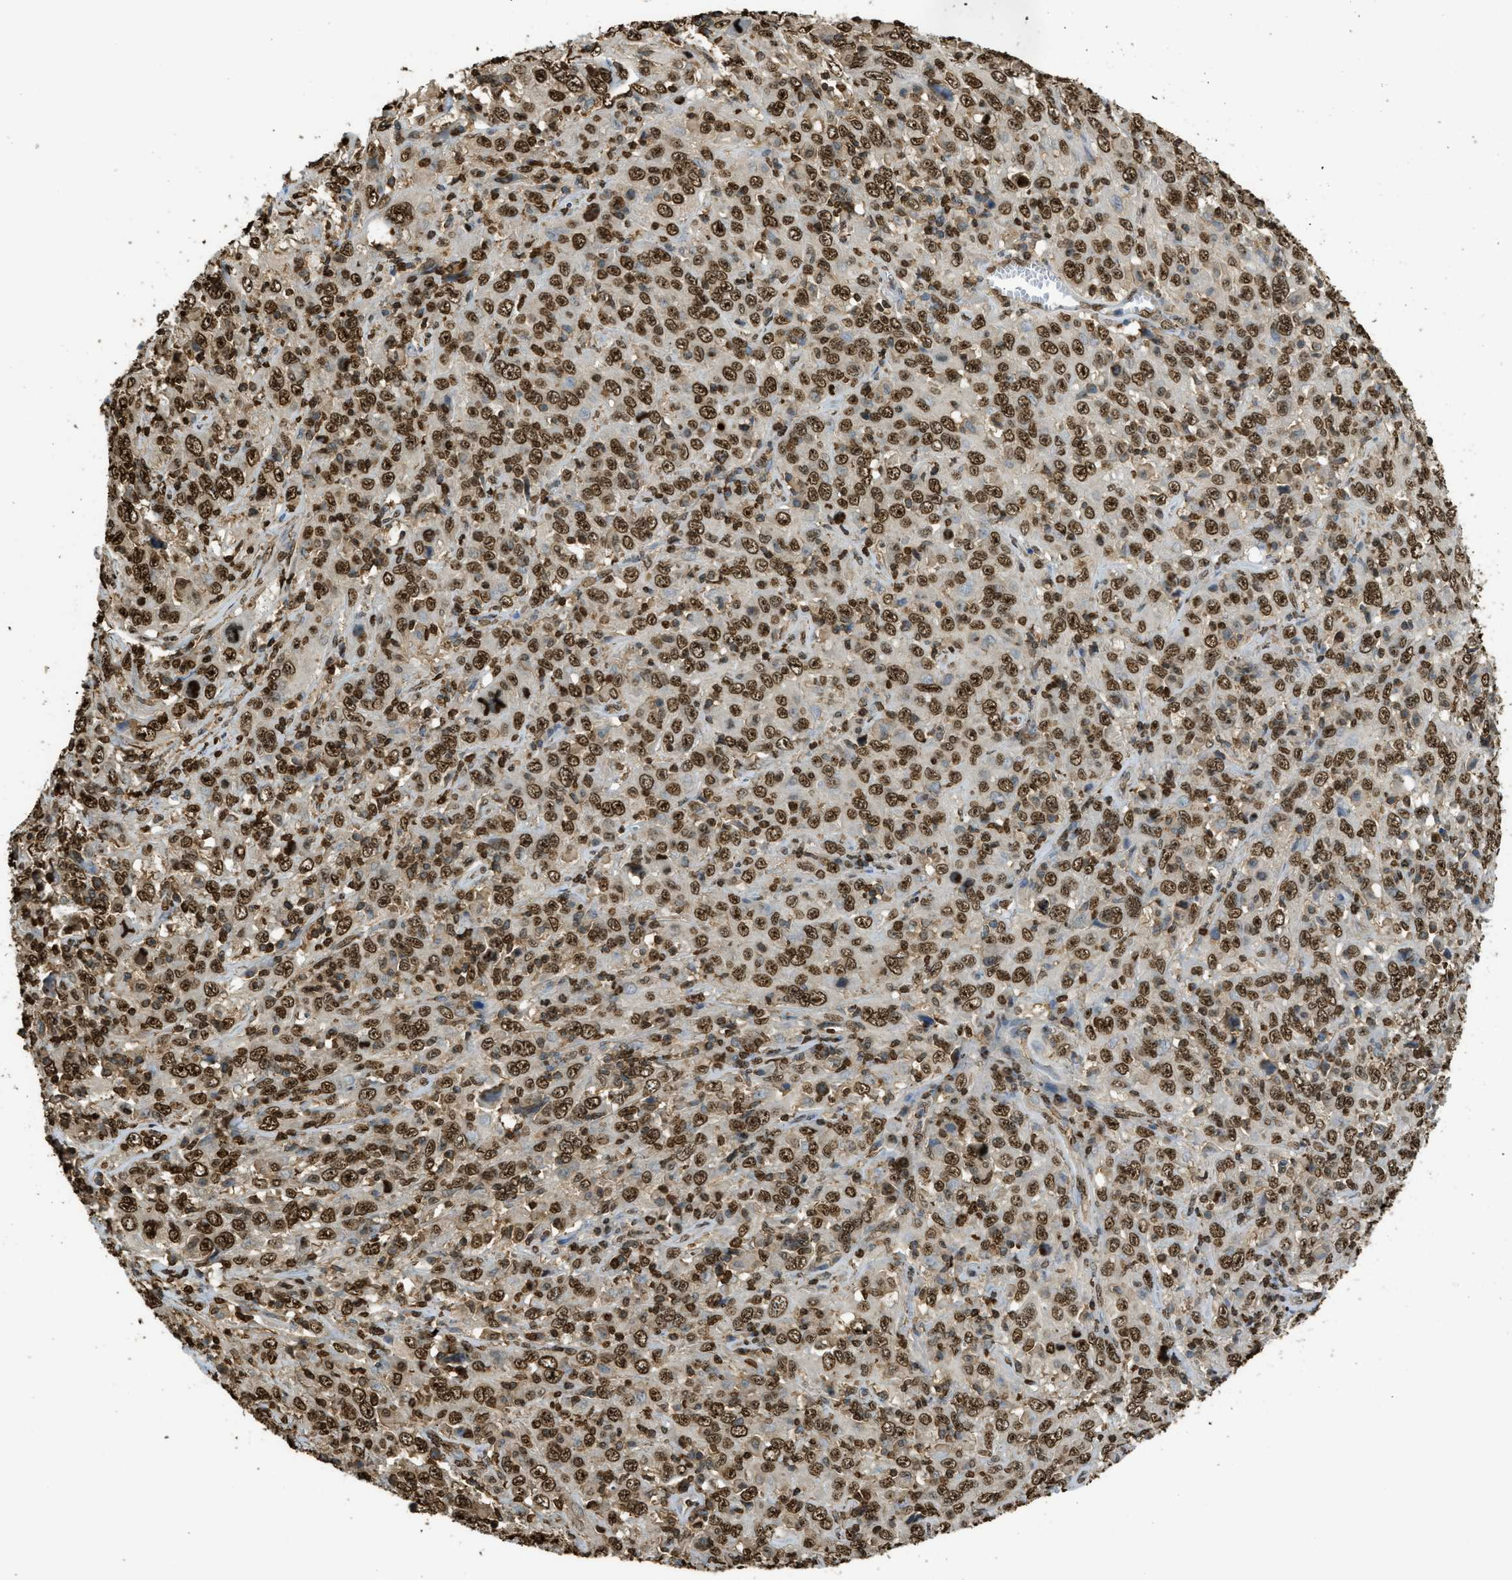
{"staining": {"intensity": "strong", "quantity": ">75%", "location": "nuclear"}, "tissue": "cervical cancer", "cell_type": "Tumor cells", "image_type": "cancer", "snomed": [{"axis": "morphology", "description": "Squamous cell carcinoma, NOS"}, {"axis": "topography", "description": "Cervix"}], "caption": "Strong nuclear positivity is seen in about >75% of tumor cells in cervical cancer.", "gene": "NR5A2", "patient": {"sex": "female", "age": 46}}